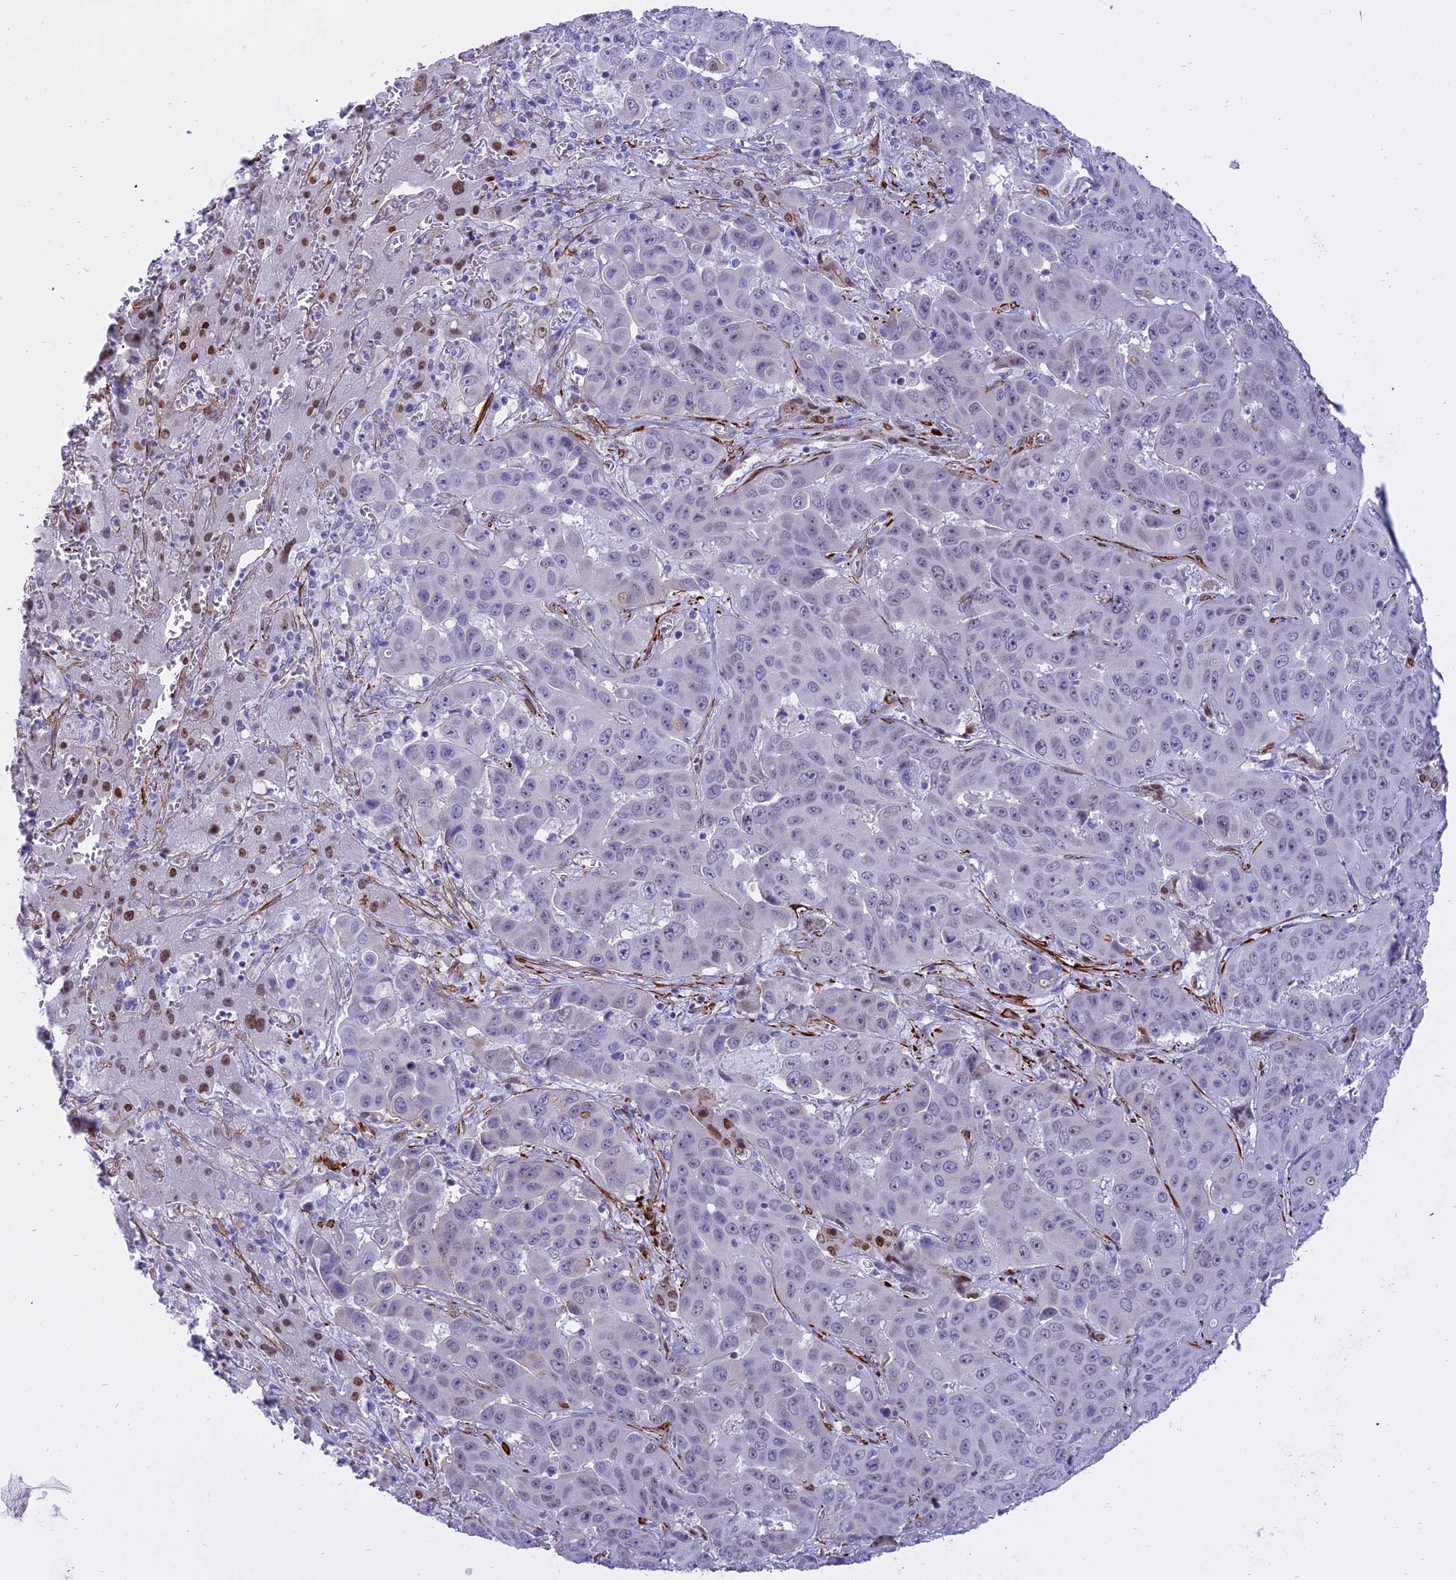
{"staining": {"intensity": "negative", "quantity": "none", "location": "none"}, "tissue": "liver cancer", "cell_type": "Tumor cells", "image_type": "cancer", "snomed": [{"axis": "morphology", "description": "Cholangiocarcinoma"}, {"axis": "topography", "description": "Liver"}], "caption": "Tumor cells show no significant protein expression in liver cholangiocarcinoma. (Stains: DAB (3,3'-diaminobenzidine) immunohistochemistry (IHC) with hematoxylin counter stain, Microscopy: brightfield microscopy at high magnification).", "gene": "CENPV", "patient": {"sex": "female", "age": 52}}